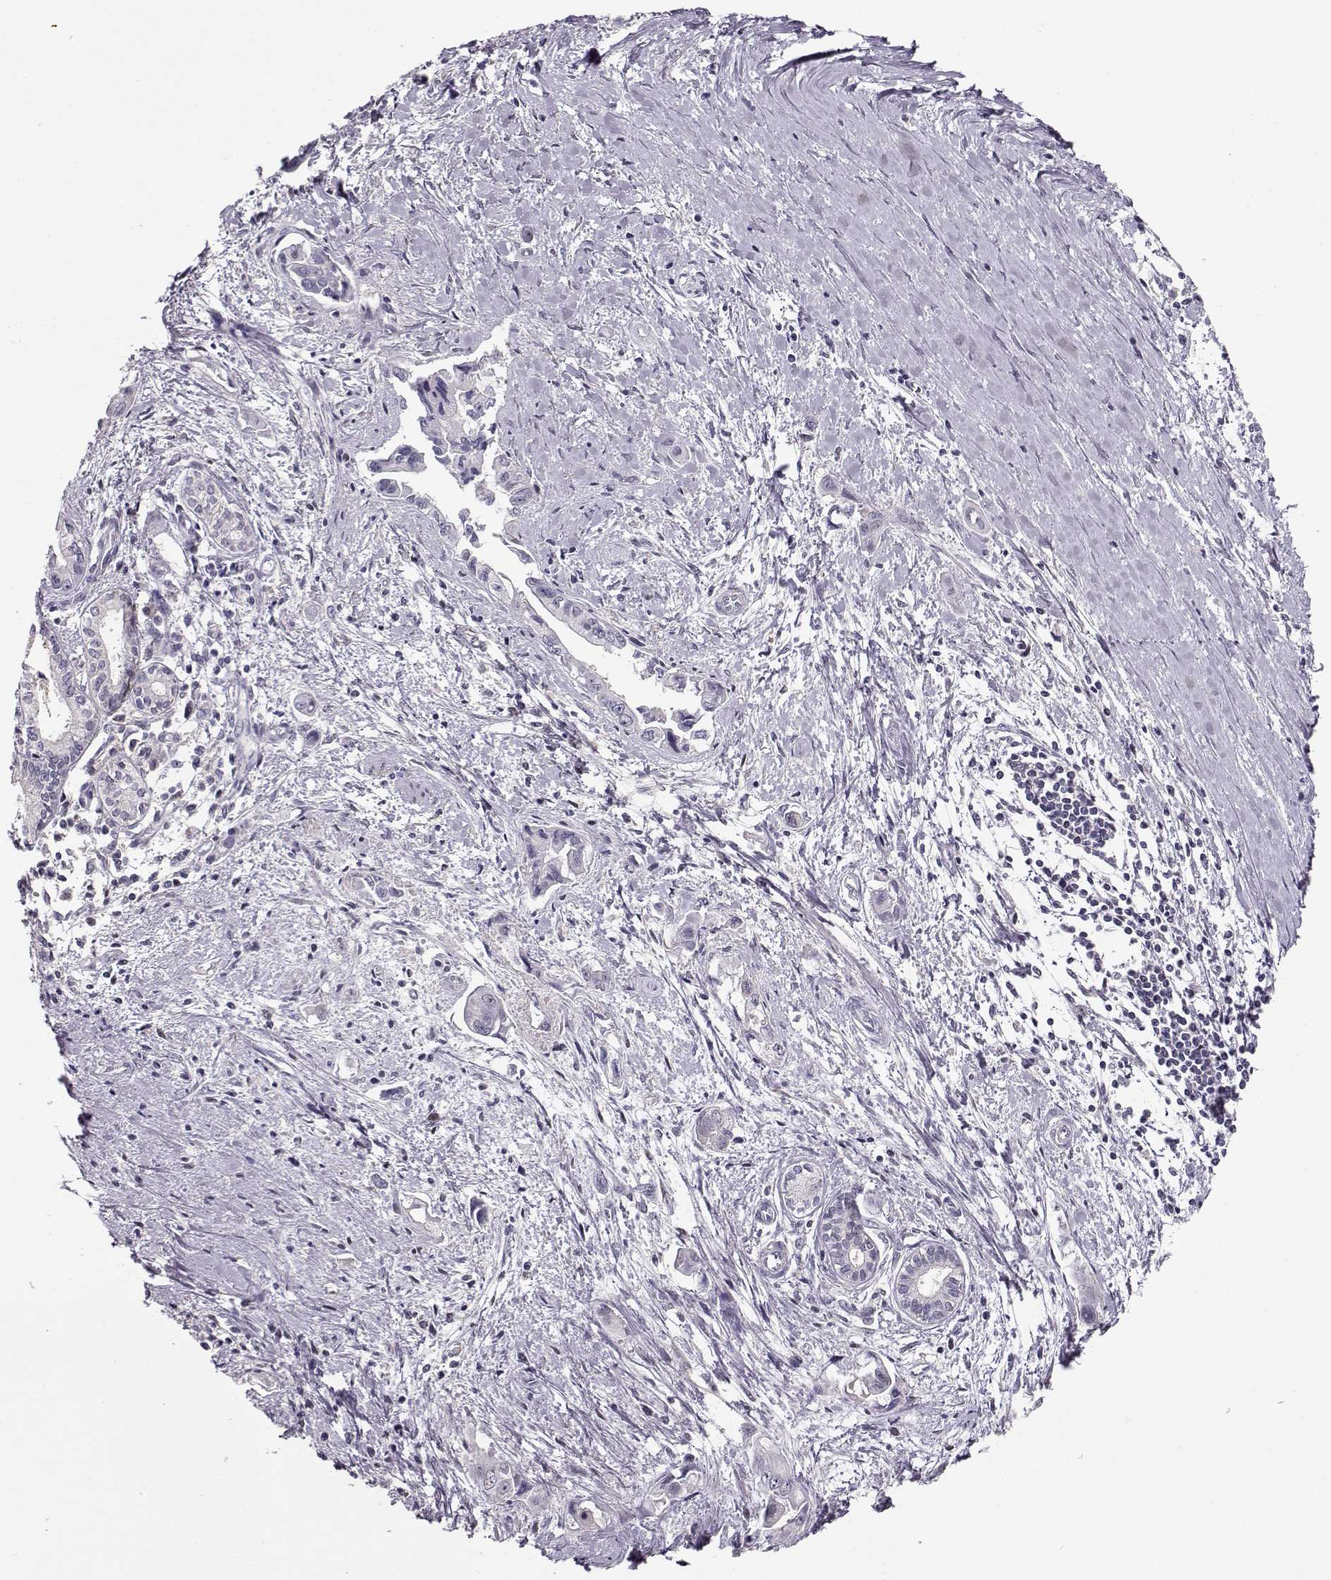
{"staining": {"intensity": "negative", "quantity": "none", "location": "none"}, "tissue": "pancreatic cancer", "cell_type": "Tumor cells", "image_type": "cancer", "snomed": [{"axis": "morphology", "description": "Adenocarcinoma, NOS"}, {"axis": "topography", "description": "Pancreas"}], "caption": "High power microscopy image of an IHC image of adenocarcinoma (pancreatic), revealing no significant staining in tumor cells.", "gene": "TEPP", "patient": {"sex": "male", "age": 60}}